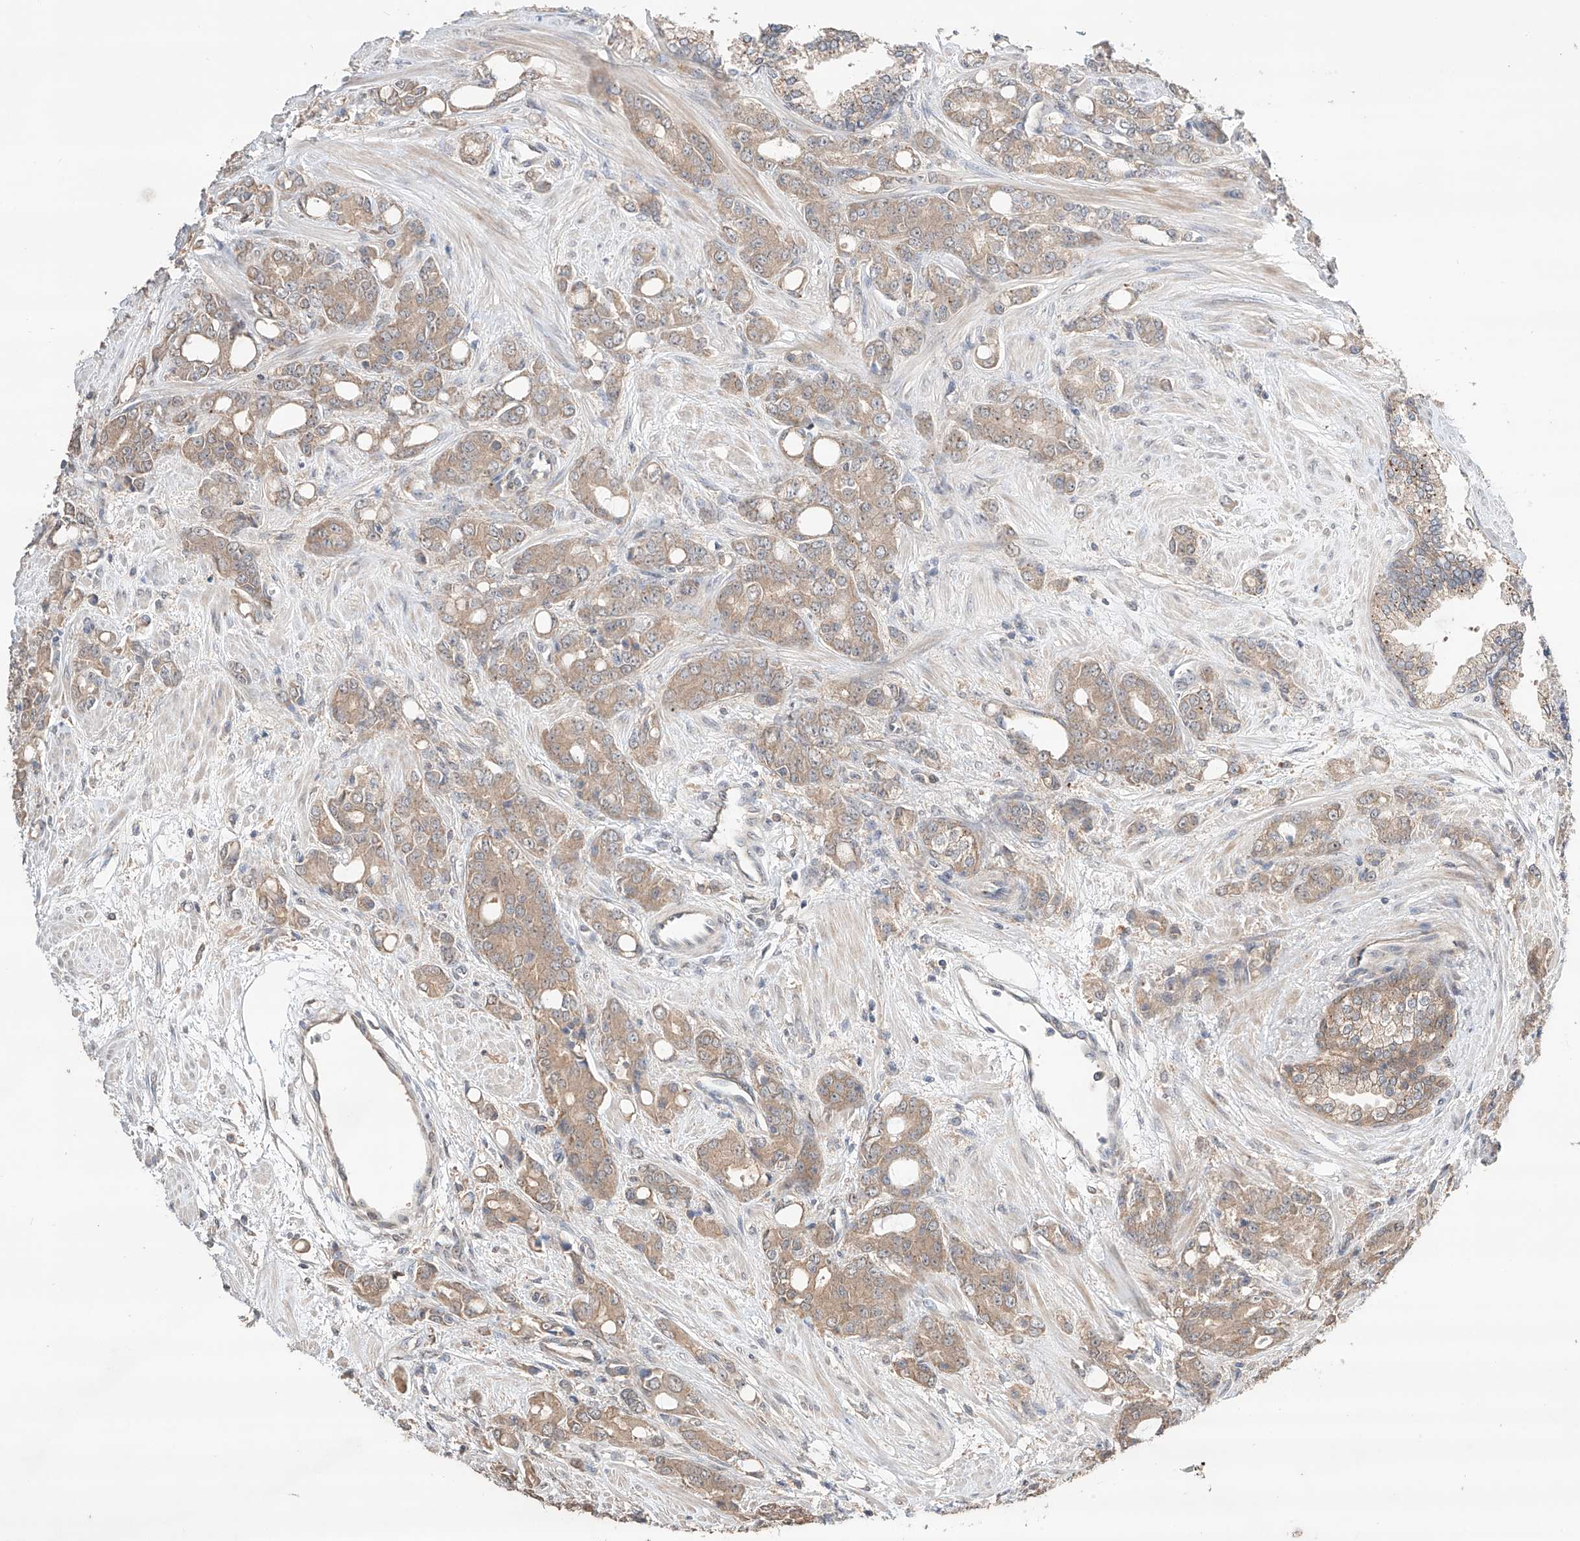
{"staining": {"intensity": "weak", "quantity": "25%-75%", "location": "cytoplasmic/membranous"}, "tissue": "prostate cancer", "cell_type": "Tumor cells", "image_type": "cancer", "snomed": [{"axis": "morphology", "description": "Adenocarcinoma, High grade"}, {"axis": "topography", "description": "Prostate"}], "caption": "An image of human adenocarcinoma (high-grade) (prostate) stained for a protein demonstrates weak cytoplasmic/membranous brown staining in tumor cells.", "gene": "ZFHX2", "patient": {"sex": "male", "age": 62}}